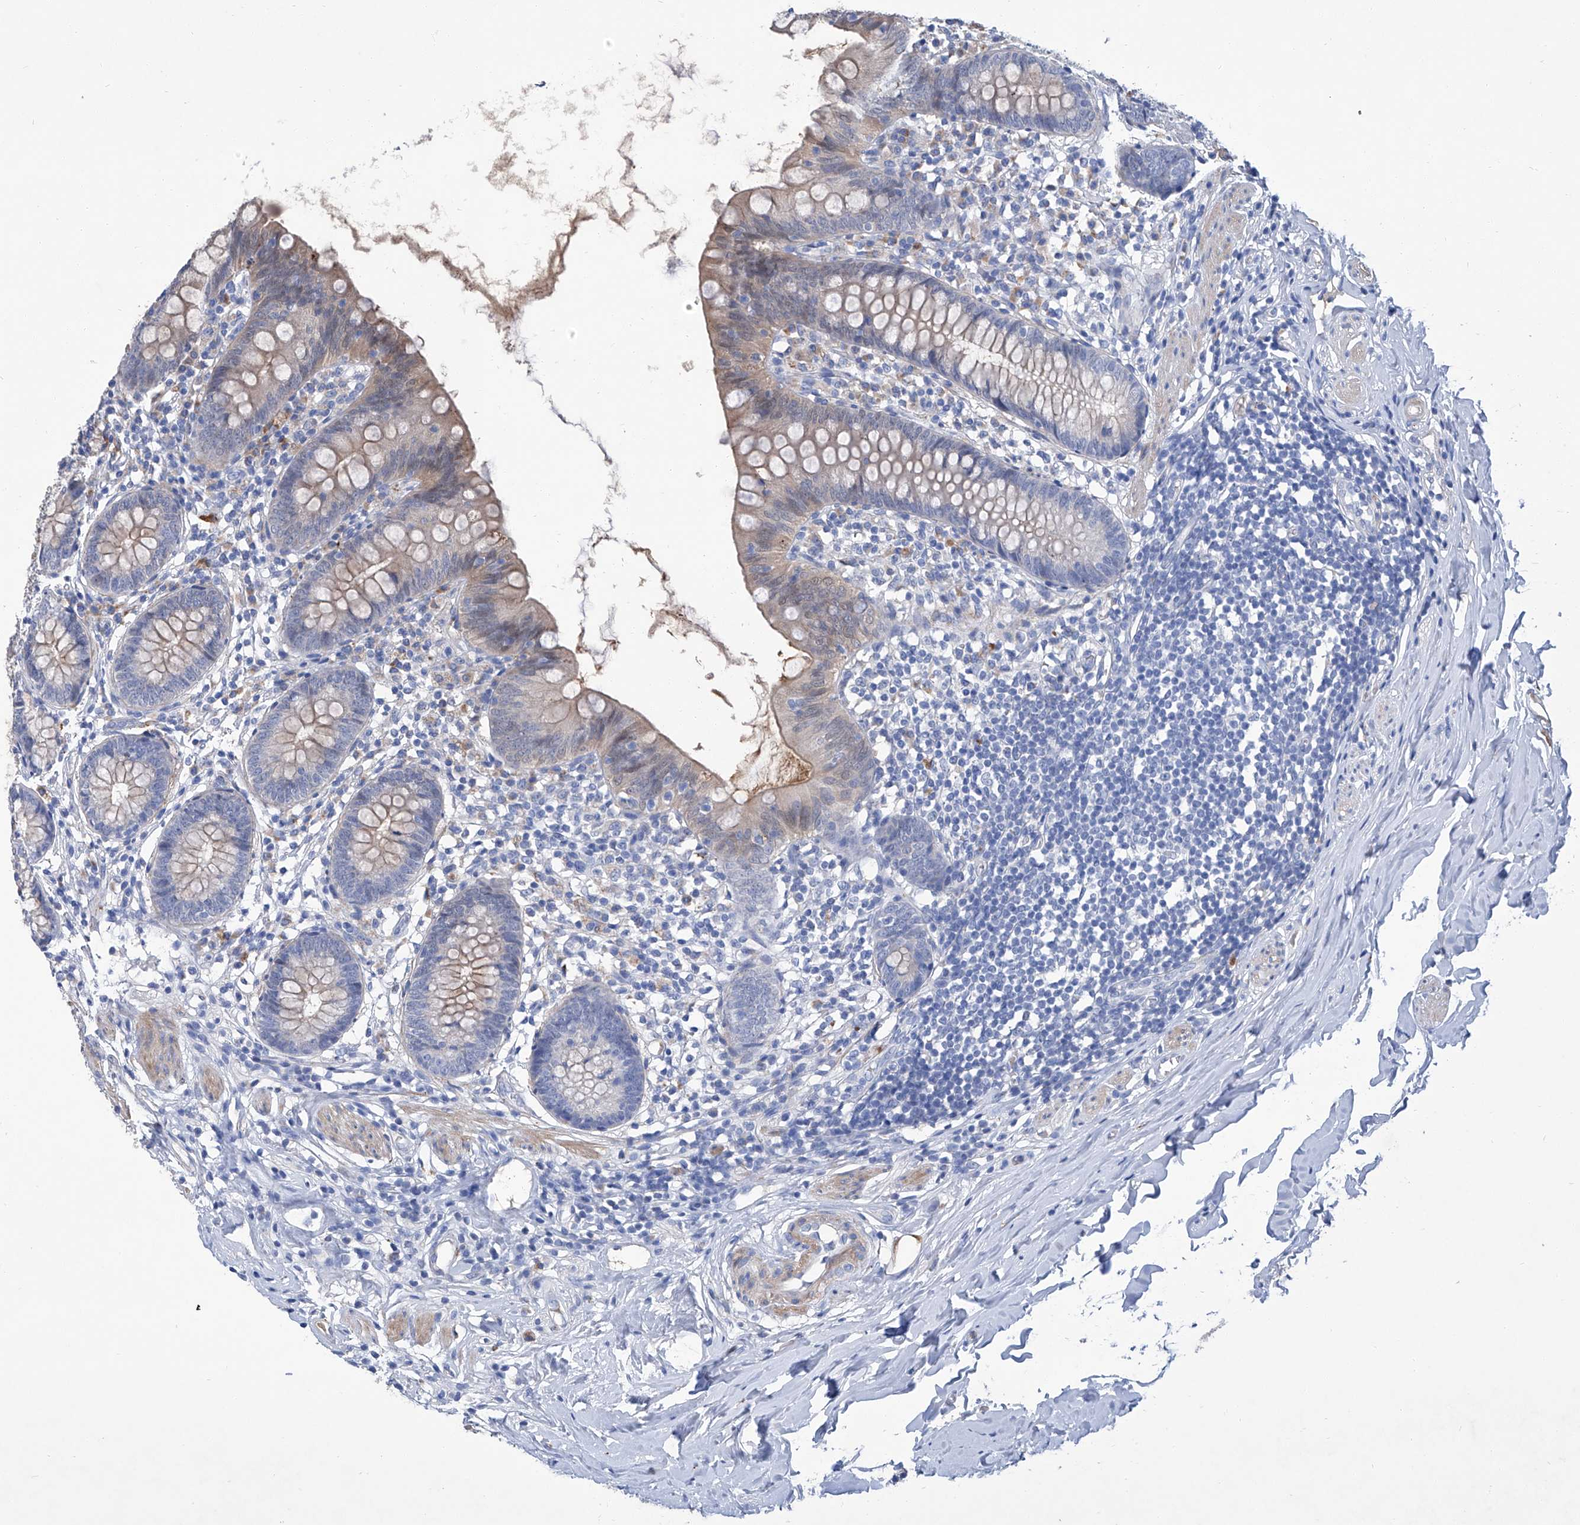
{"staining": {"intensity": "weak", "quantity": "25%-75%", "location": "cytoplasmic/membranous"}, "tissue": "appendix", "cell_type": "Glandular cells", "image_type": "normal", "snomed": [{"axis": "morphology", "description": "Normal tissue, NOS"}, {"axis": "topography", "description": "Appendix"}], "caption": "An immunohistochemistry (IHC) histopathology image of benign tissue is shown. Protein staining in brown labels weak cytoplasmic/membranous positivity in appendix within glandular cells.", "gene": "GPT", "patient": {"sex": "female", "age": 62}}